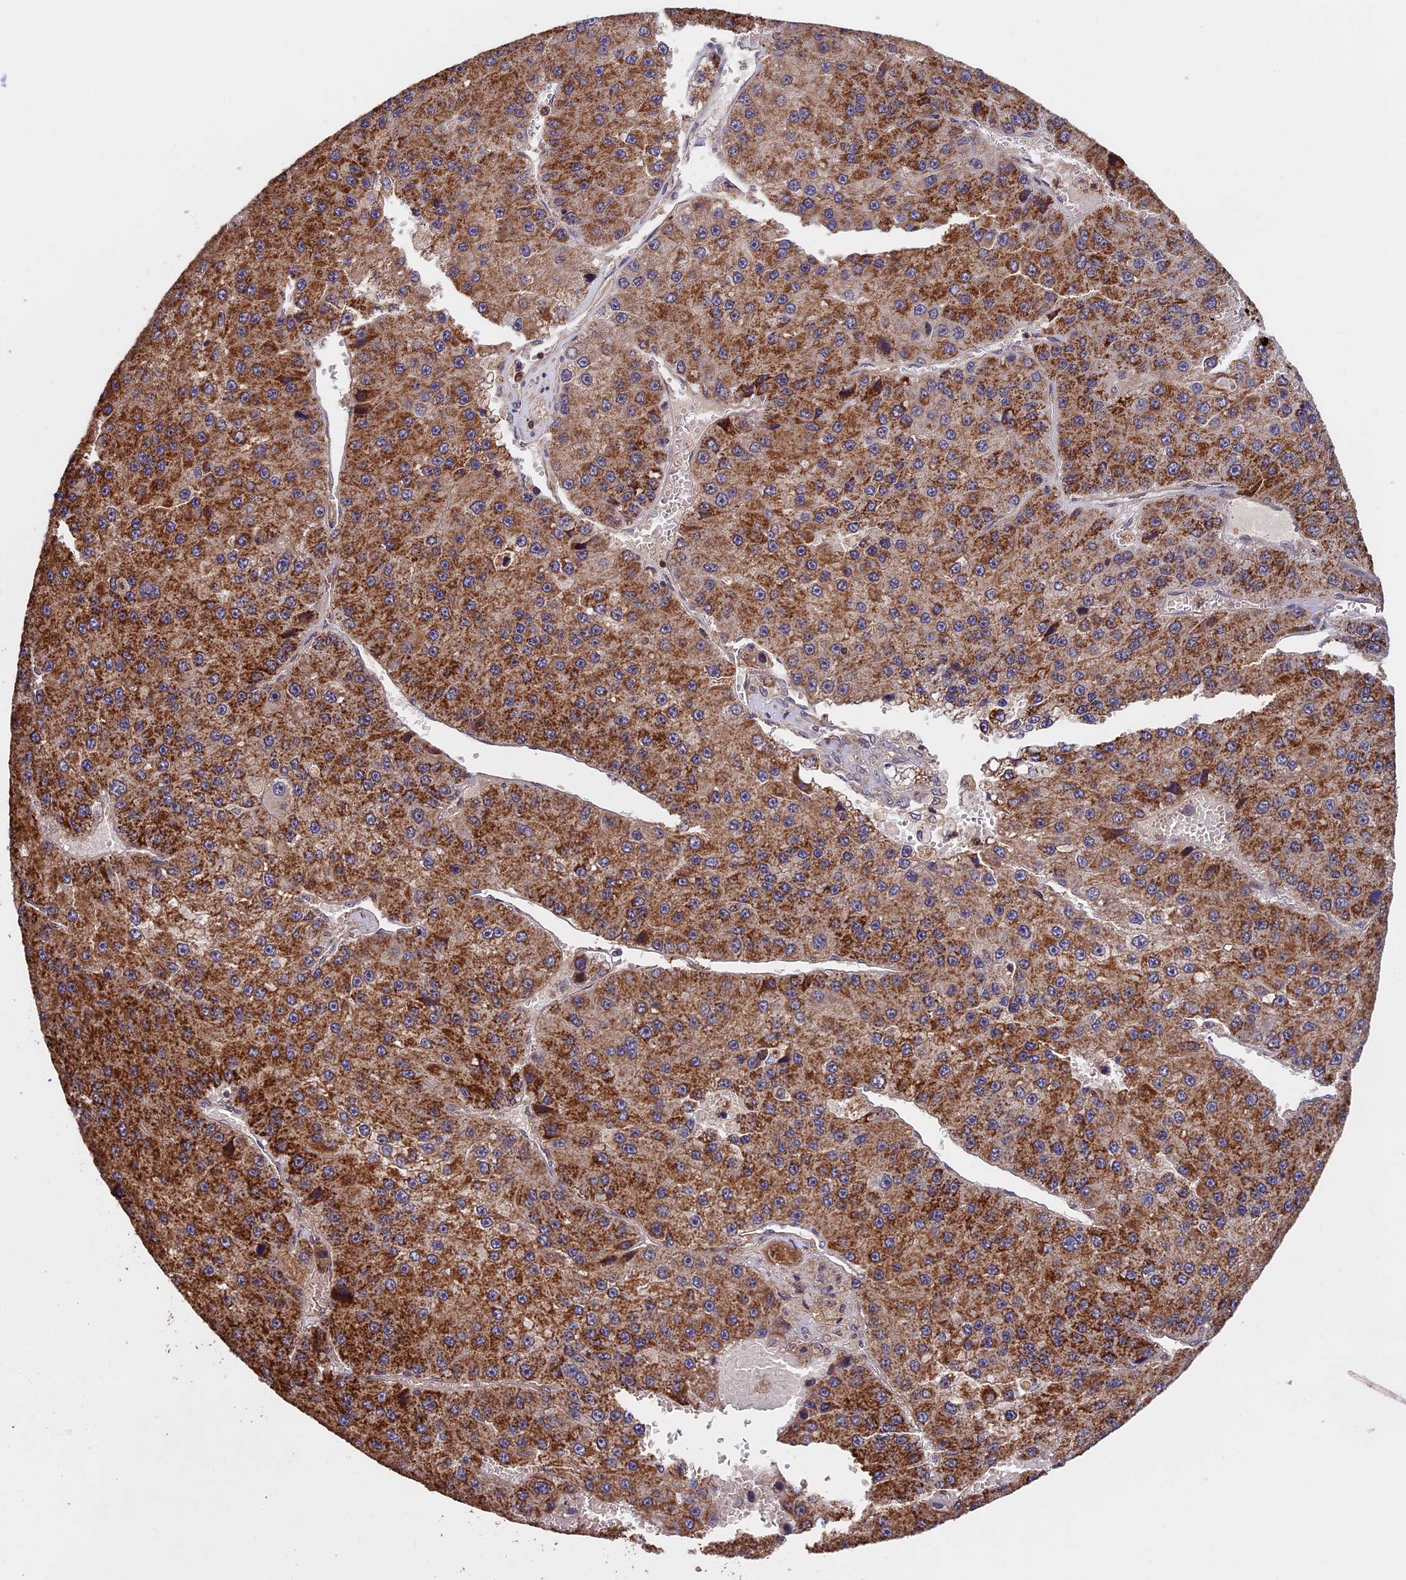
{"staining": {"intensity": "moderate", "quantity": ">75%", "location": "cytoplasmic/membranous"}, "tissue": "liver cancer", "cell_type": "Tumor cells", "image_type": "cancer", "snomed": [{"axis": "morphology", "description": "Carcinoma, Hepatocellular, NOS"}, {"axis": "topography", "description": "Liver"}], "caption": "Immunohistochemical staining of human hepatocellular carcinoma (liver) reveals medium levels of moderate cytoplasmic/membranous protein positivity in approximately >75% of tumor cells.", "gene": "PKD2L2", "patient": {"sex": "female", "age": 73}}